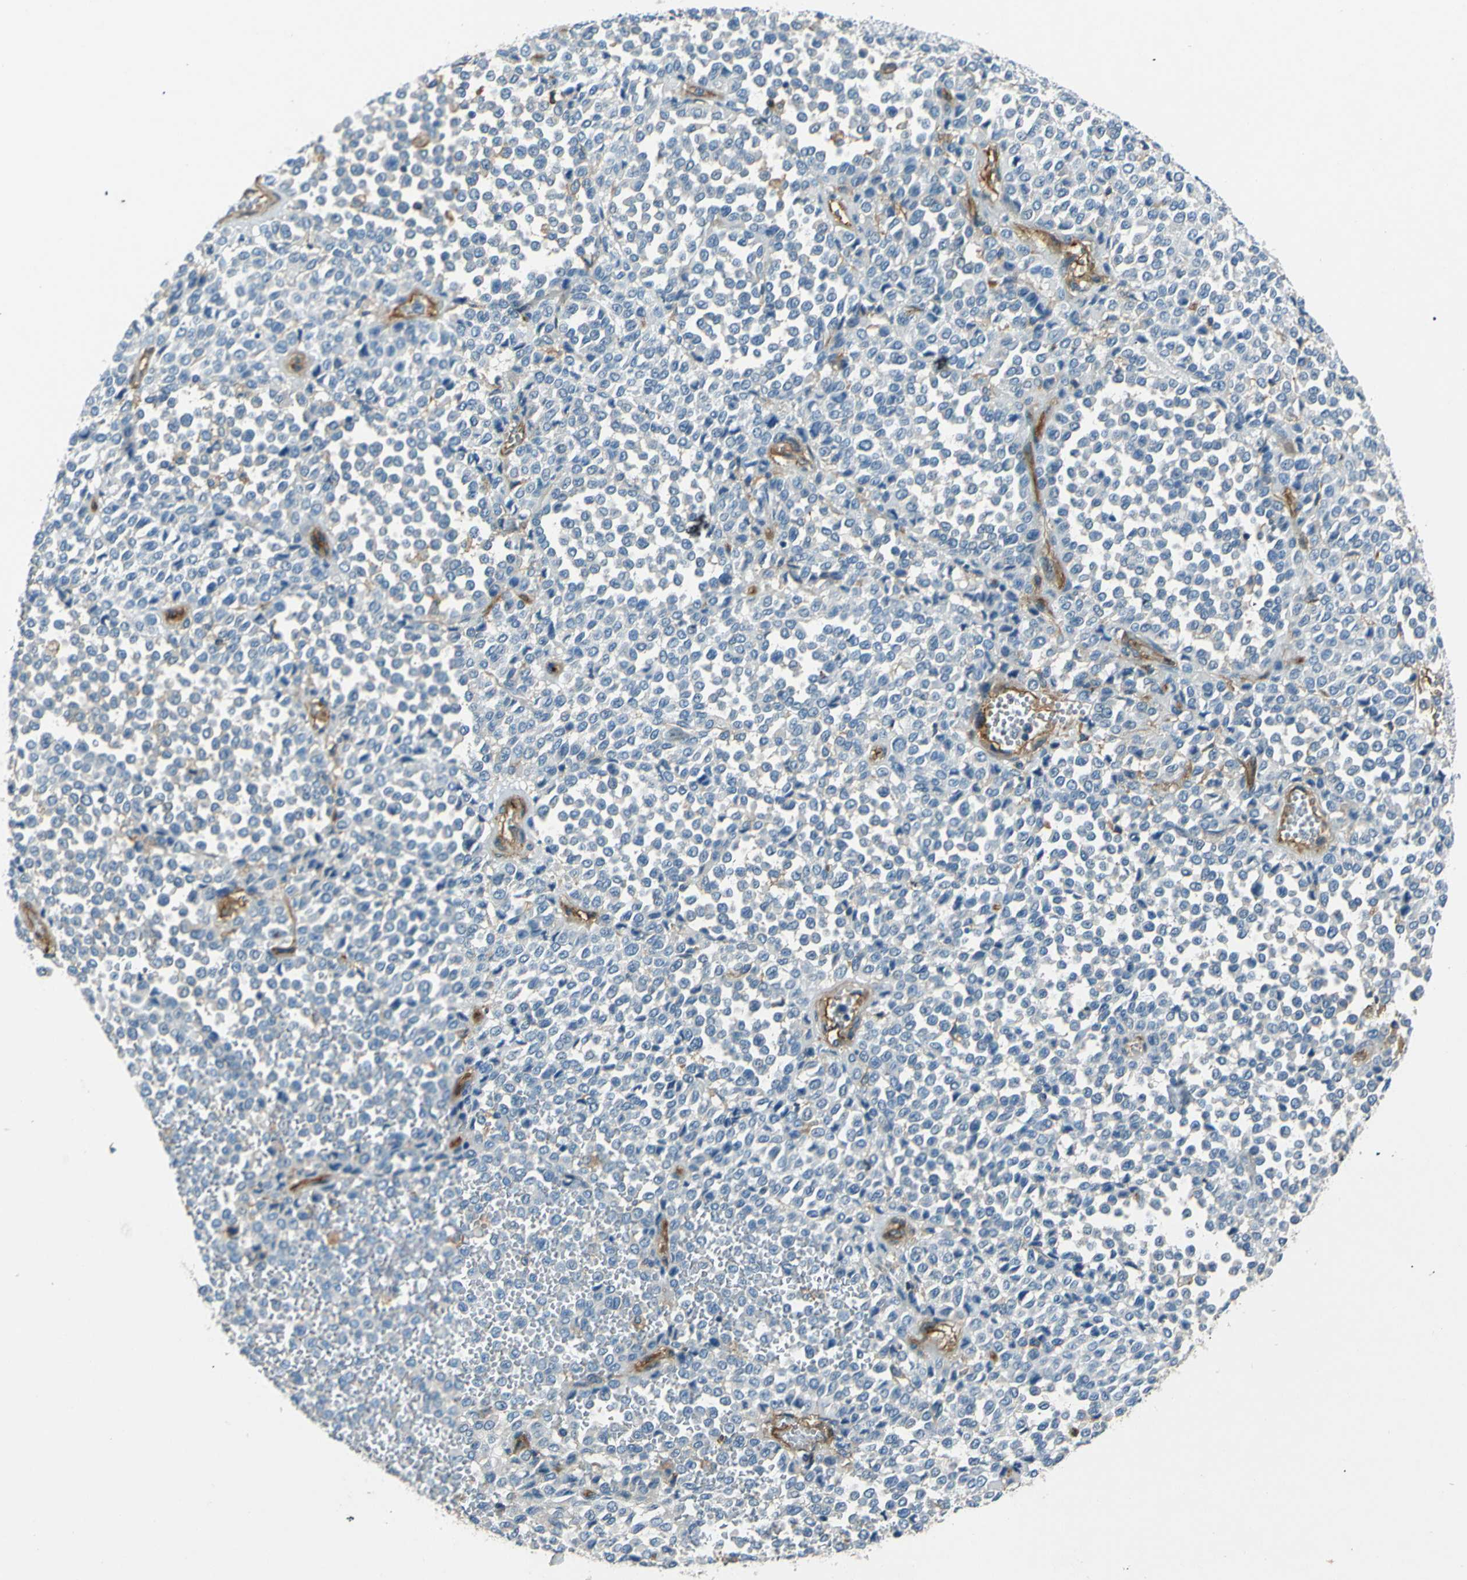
{"staining": {"intensity": "negative", "quantity": "none", "location": "none"}, "tissue": "melanoma", "cell_type": "Tumor cells", "image_type": "cancer", "snomed": [{"axis": "morphology", "description": "Malignant melanoma, Metastatic site"}, {"axis": "topography", "description": "Pancreas"}], "caption": "Micrograph shows no significant protein expression in tumor cells of malignant melanoma (metastatic site). (DAB immunohistochemistry (IHC), high magnification).", "gene": "ENTPD1", "patient": {"sex": "female", "age": 30}}